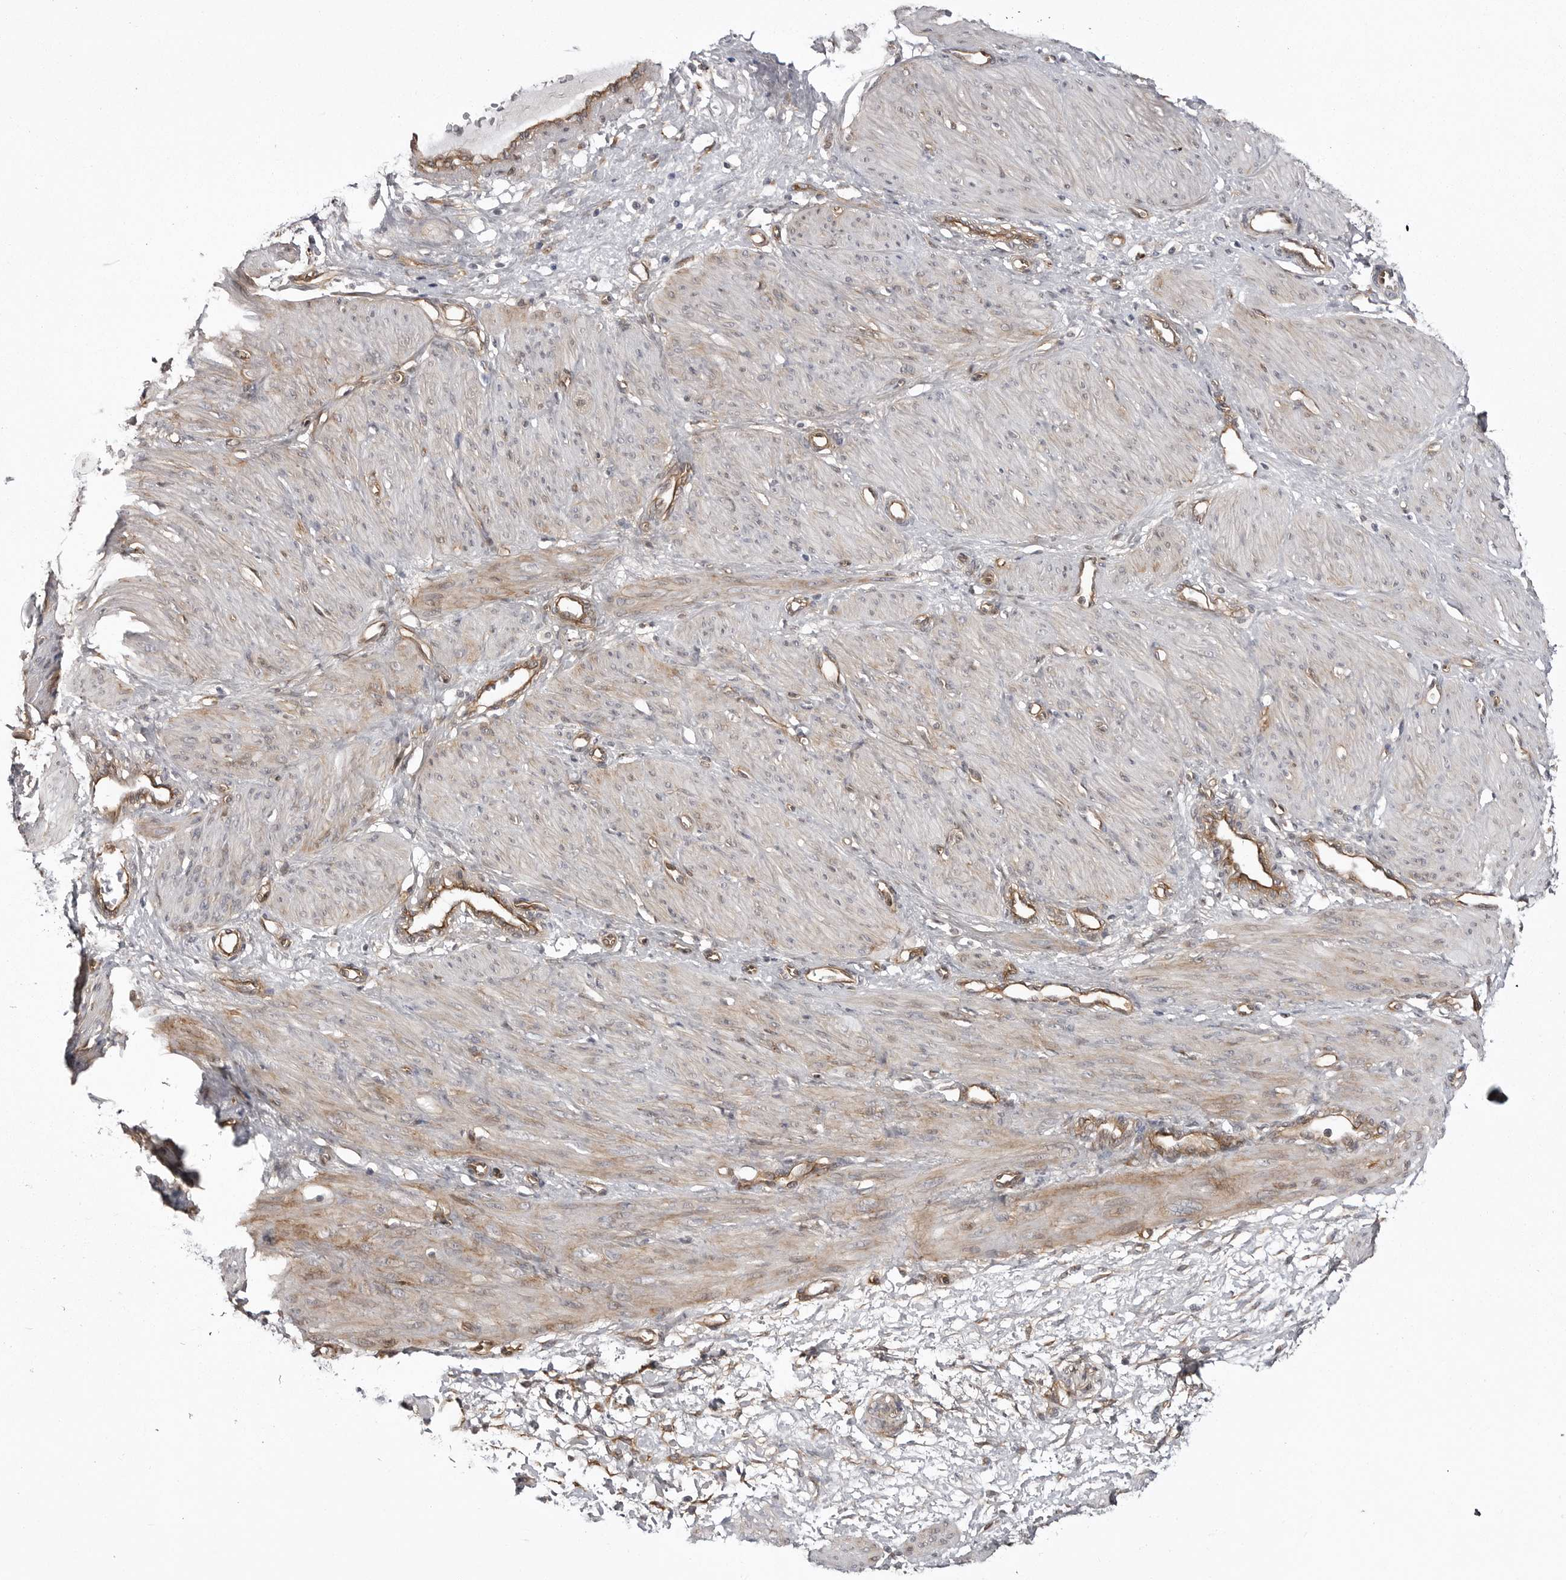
{"staining": {"intensity": "moderate", "quantity": "25%-75%", "location": "cytoplasmic/membranous"}, "tissue": "smooth muscle", "cell_type": "Smooth muscle cells", "image_type": "normal", "snomed": [{"axis": "morphology", "description": "Normal tissue, NOS"}, {"axis": "topography", "description": "Endometrium"}], "caption": "This image reveals IHC staining of normal human smooth muscle, with medium moderate cytoplasmic/membranous positivity in approximately 25%-75% of smooth muscle cells.", "gene": "ARL5A", "patient": {"sex": "female", "age": 33}}